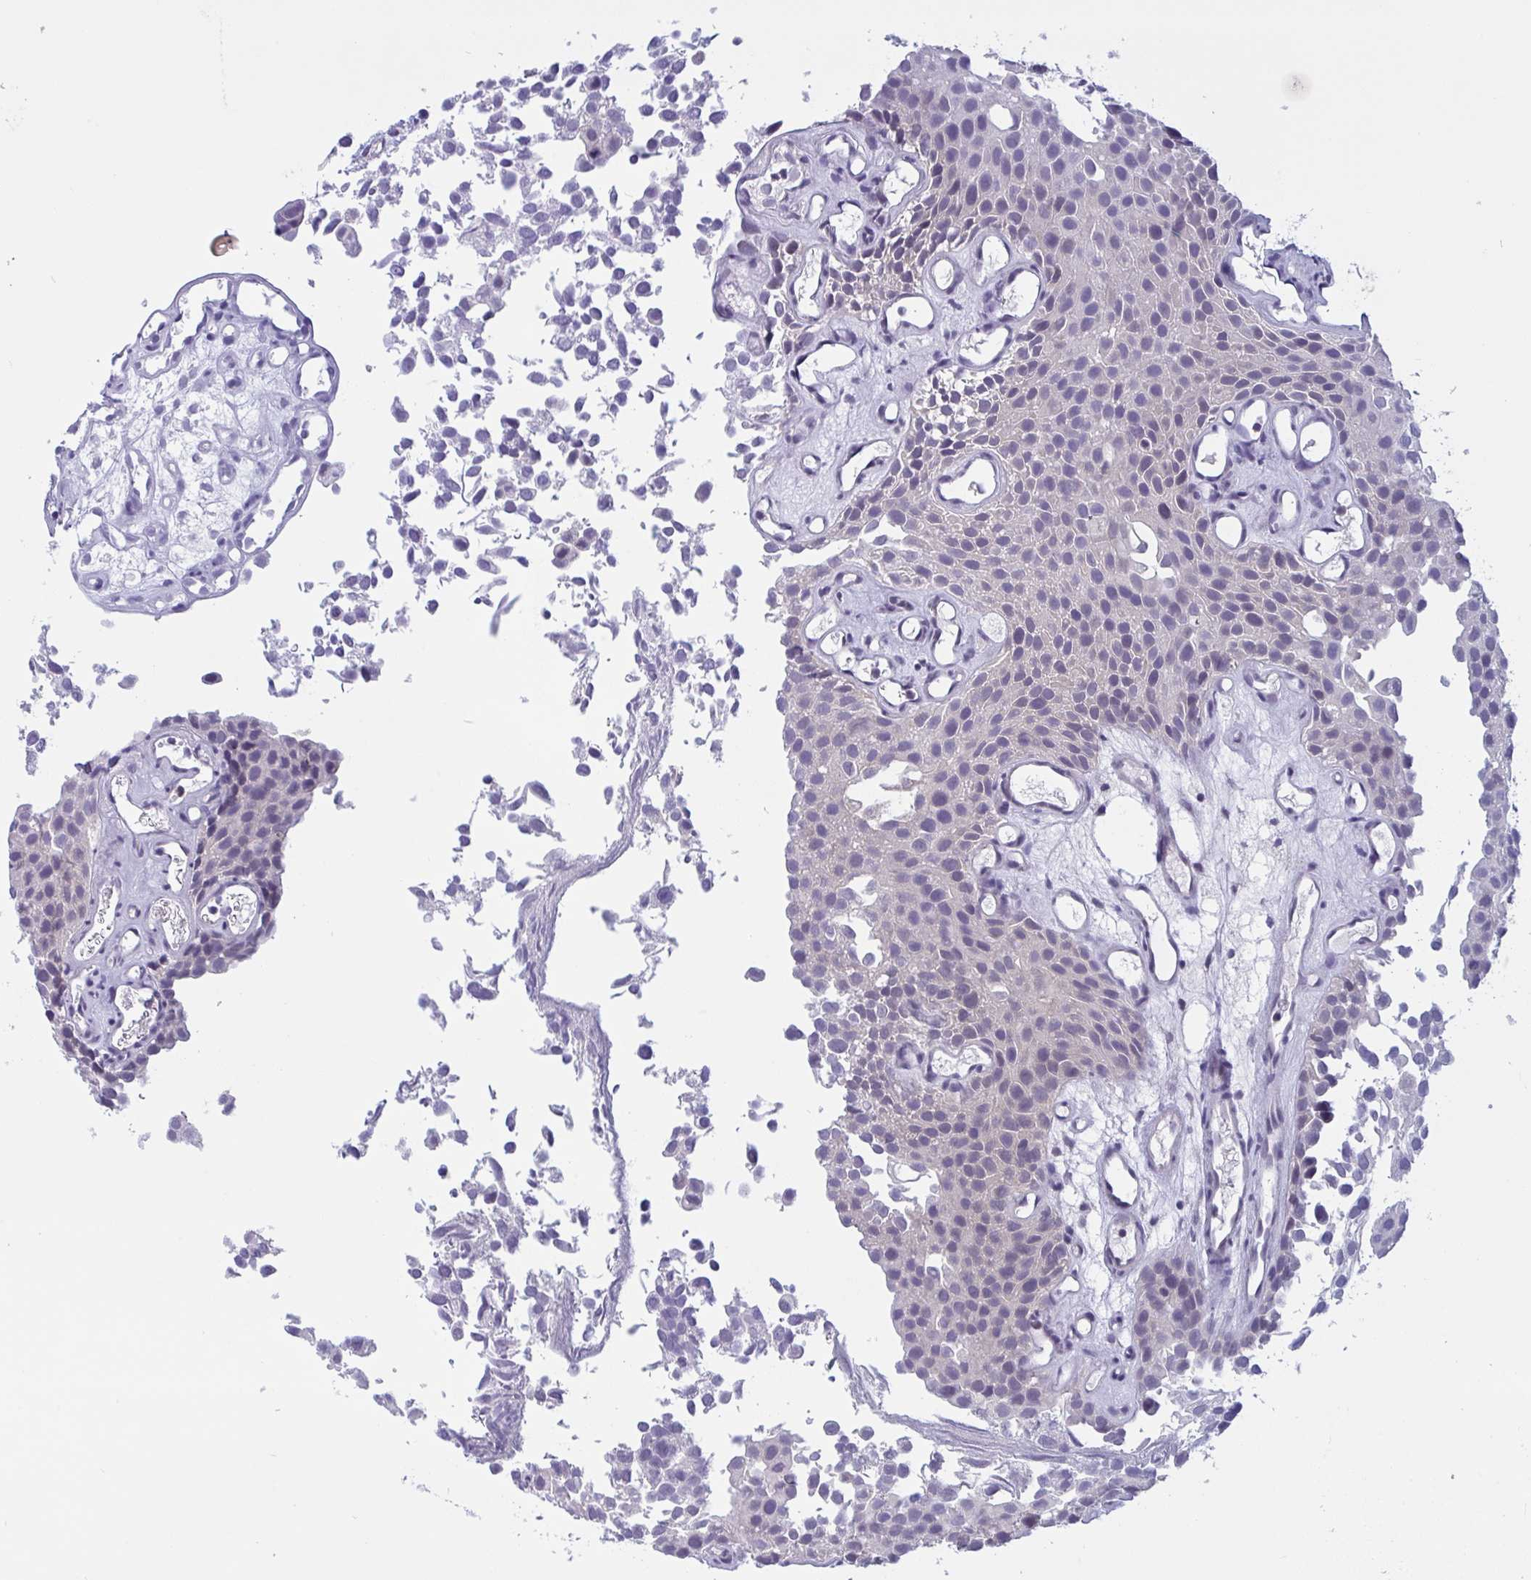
{"staining": {"intensity": "negative", "quantity": "none", "location": "none"}, "tissue": "urothelial cancer", "cell_type": "Tumor cells", "image_type": "cancer", "snomed": [{"axis": "morphology", "description": "Urothelial carcinoma, Low grade"}, {"axis": "topography", "description": "Urinary bladder"}], "caption": "The image demonstrates no staining of tumor cells in low-grade urothelial carcinoma.", "gene": "TSN", "patient": {"sex": "male", "age": 88}}